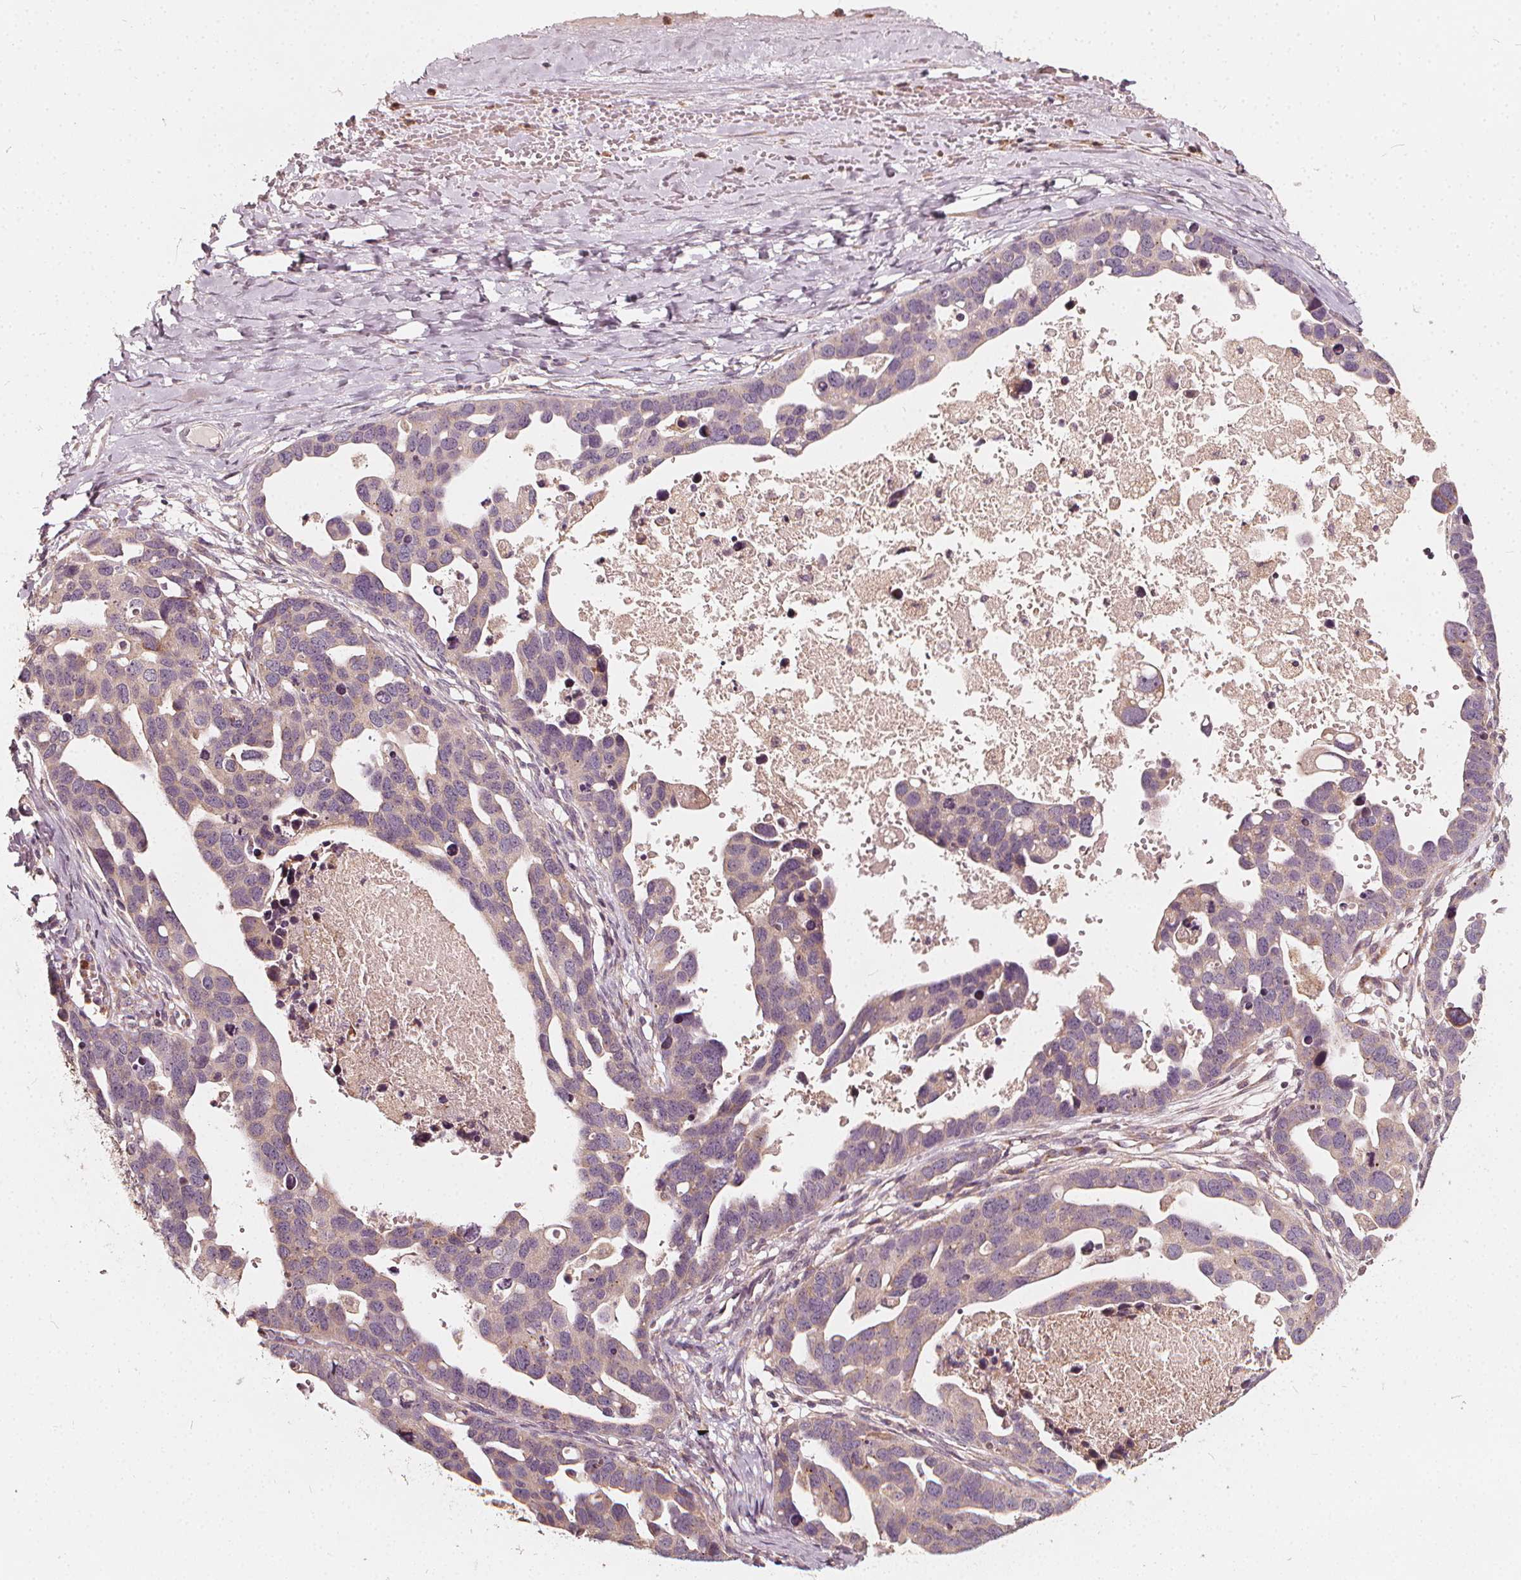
{"staining": {"intensity": "weak", "quantity": "<25%", "location": "cytoplasmic/membranous"}, "tissue": "ovarian cancer", "cell_type": "Tumor cells", "image_type": "cancer", "snomed": [{"axis": "morphology", "description": "Cystadenocarcinoma, serous, NOS"}, {"axis": "topography", "description": "Ovary"}], "caption": "A high-resolution photomicrograph shows immunohistochemistry (IHC) staining of ovarian cancer, which displays no significant staining in tumor cells.", "gene": "NPC1L1", "patient": {"sex": "female", "age": 54}}